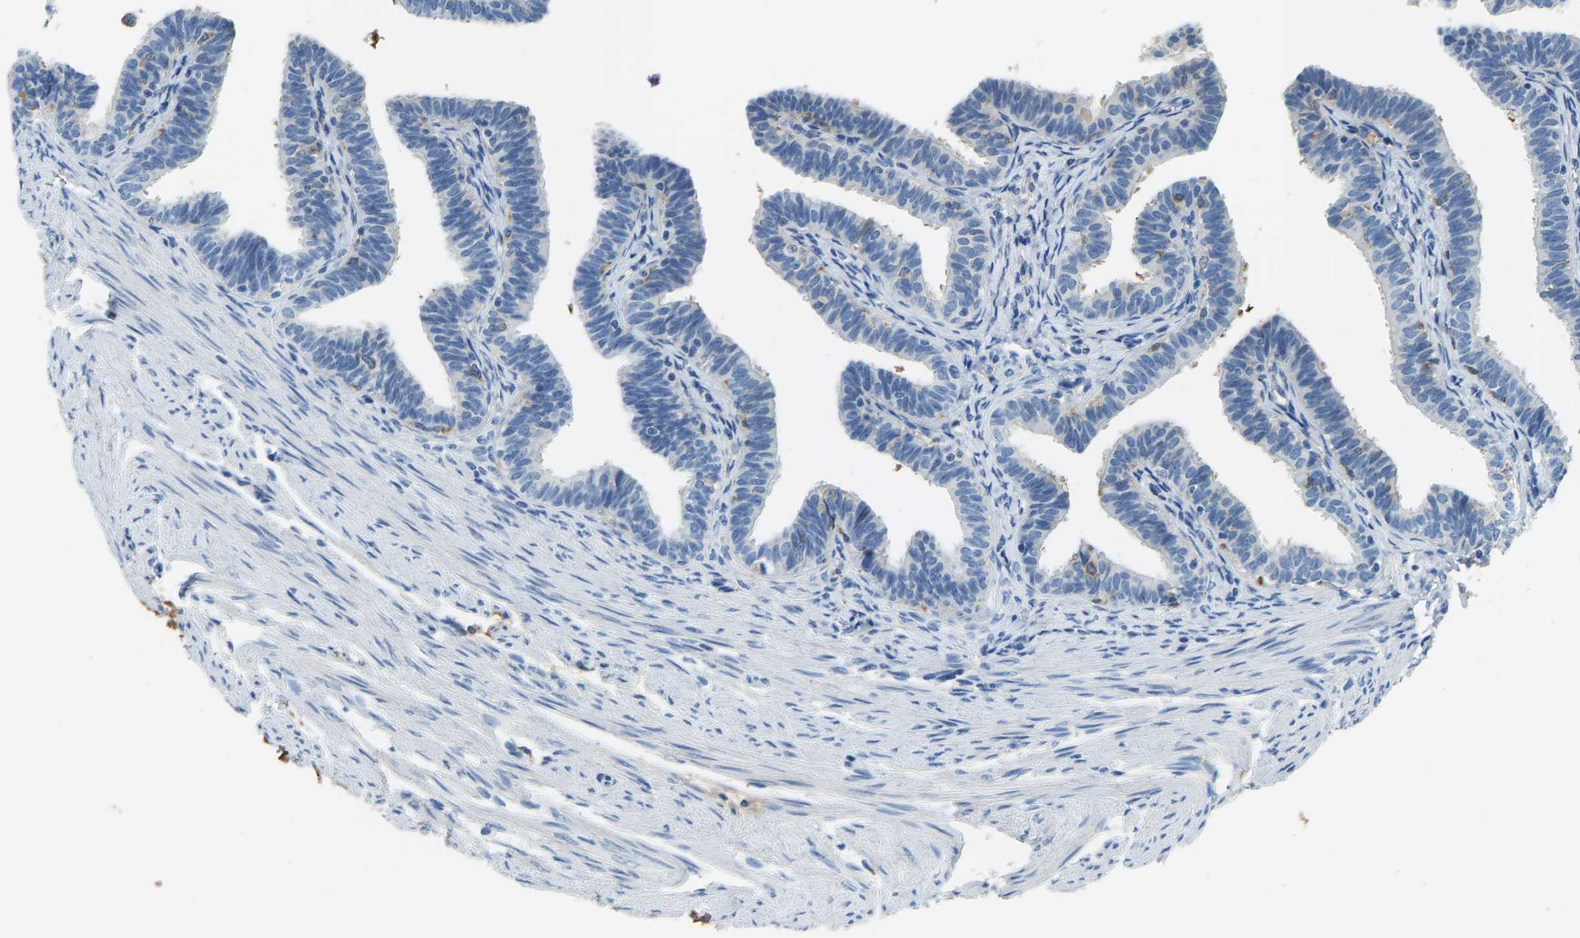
{"staining": {"intensity": "moderate", "quantity": "25%-75%", "location": "cytoplasmic/membranous"}, "tissue": "fallopian tube", "cell_type": "Glandular cells", "image_type": "normal", "snomed": [{"axis": "morphology", "description": "Normal tissue, NOS"}, {"axis": "topography", "description": "Fallopian tube"}, {"axis": "topography", "description": "Ovary"}], "caption": "The micrograph shows immunohistochemical staining of unremarkable fallopian tube. There is moderate cytoplasmic/membranous expression is seen in approximately 25%-75% of glandular cells. Immunohistochemistry (ihc) stains the protein in brown and the nuclei are stained blue.", "gene": "THBS4", "patient": {"sex": "female", "age": 23}}